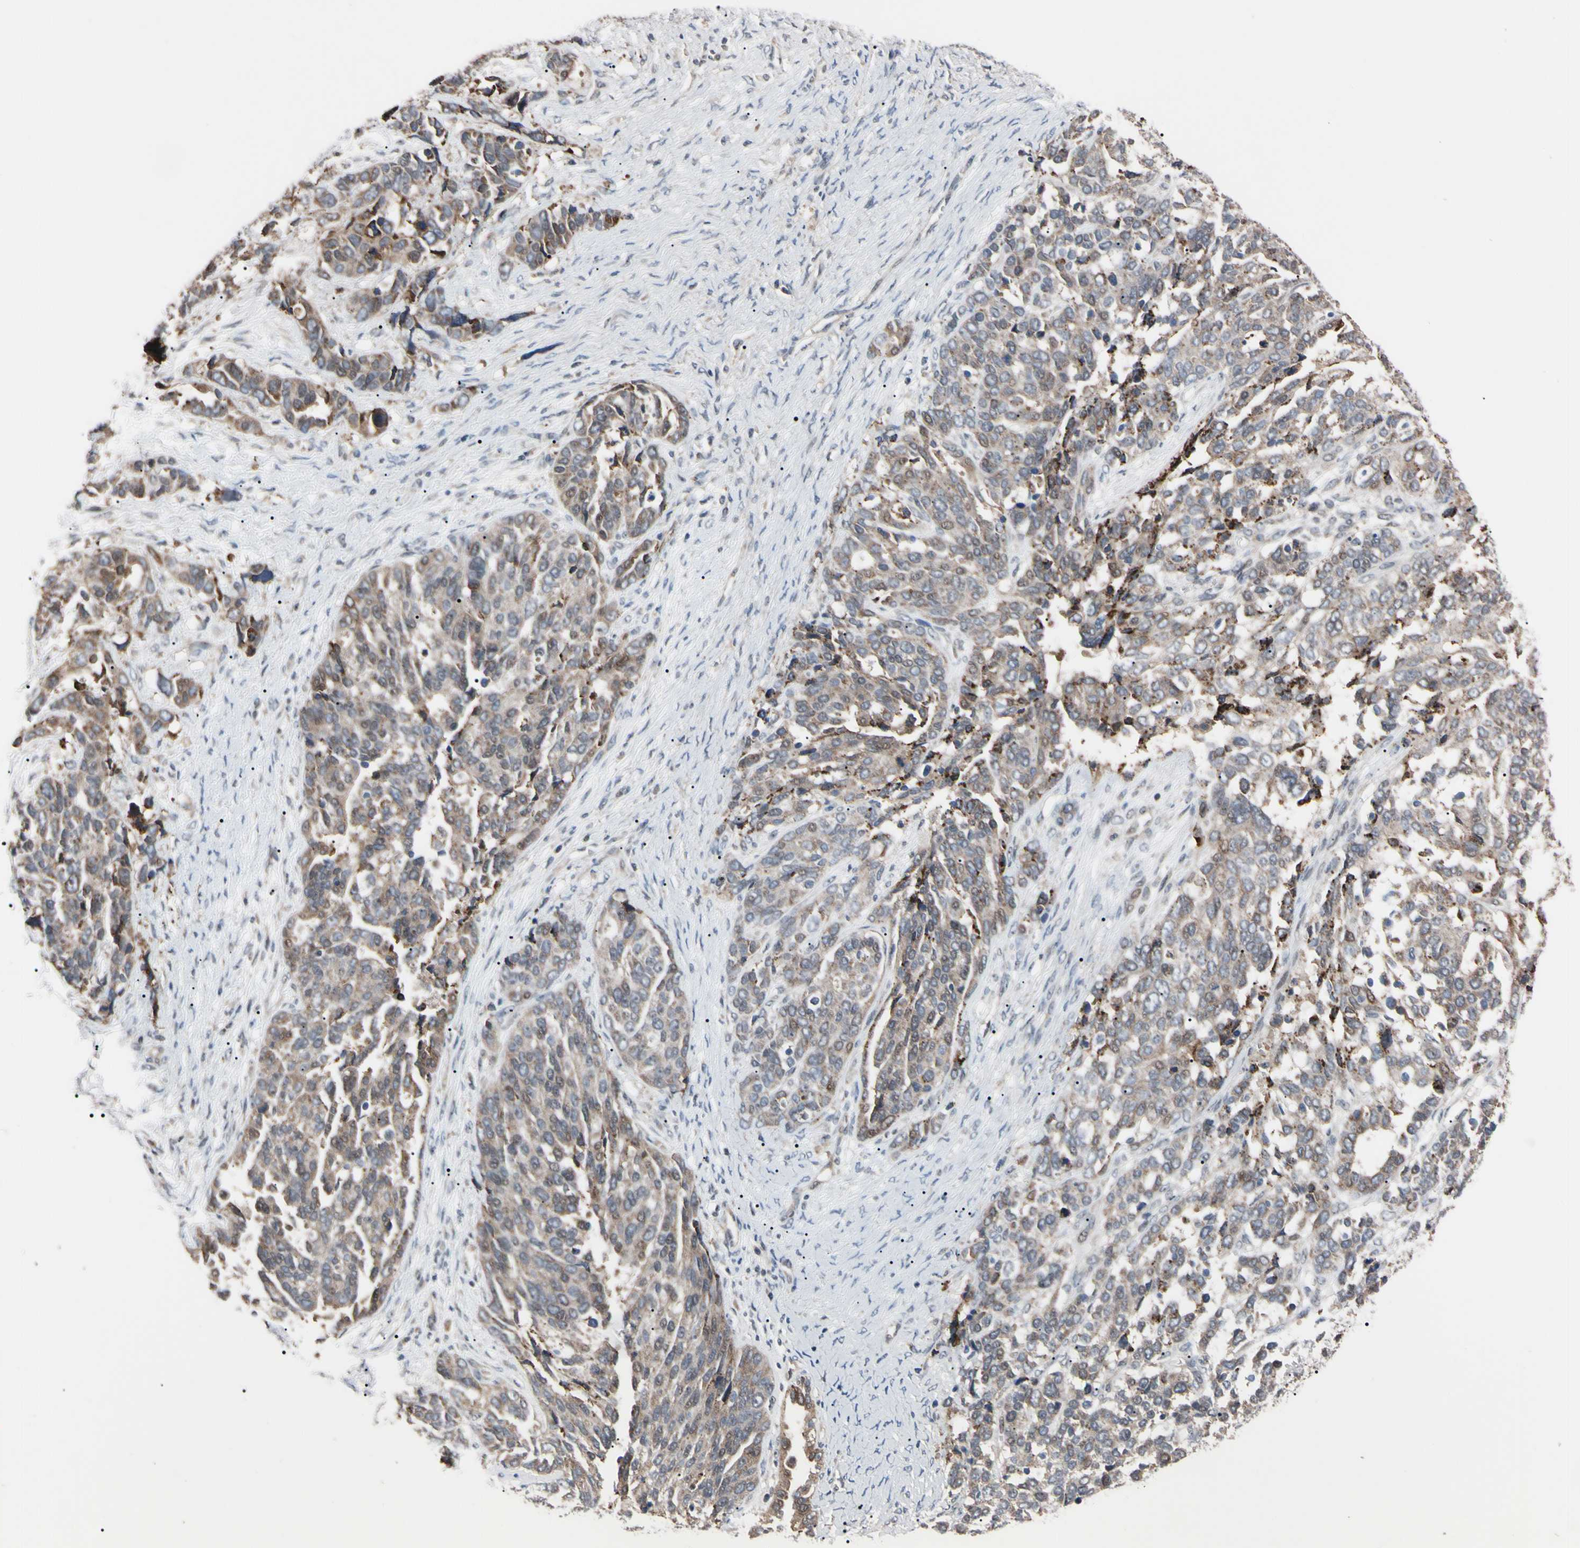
{"staining": {"intensity": "strong", "quantity": "<25%", "location": "cytoplasmic/membranous,nuclear"}, "tissue": "ovarian cancer", "cell_type": "Tumor cells", "image_type": "cancer", "snomed": [{"axis": "morphology", "description": "Cystadenocarcinoma, serous, NOS"}, {"axis": "topography", "description": "Ovary"}], "caption": "A brown stain shows strong cytoplasmic/membranous and nuclear staining of a protein in ovarian cancer tumor cells.", "gene": "TRAF5", "patient": {"sex": "female", "age": 44}}